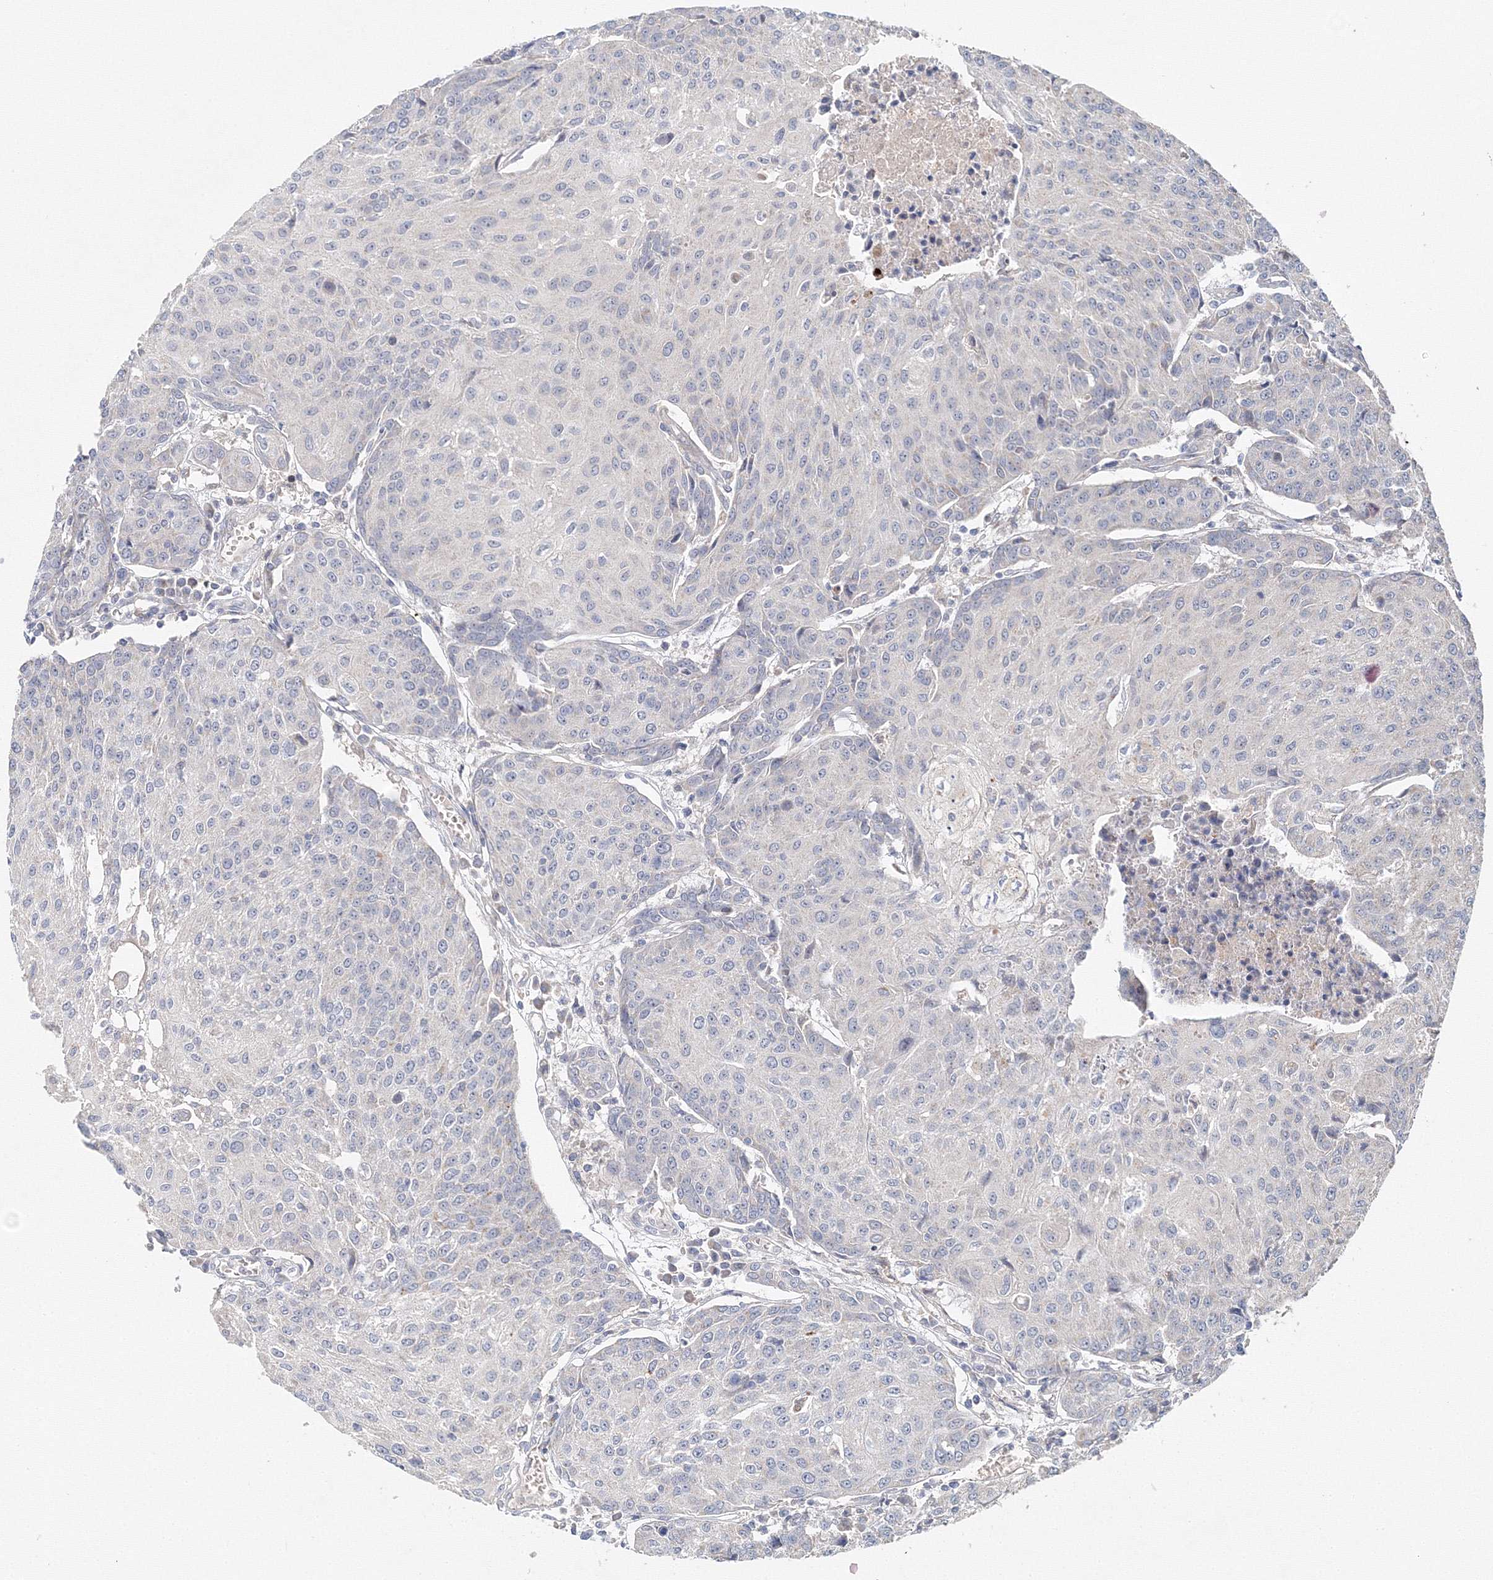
{"staining": {"intensity": "negative", "quantity": "none", "location": "none"}, "tissue": "urothelial cancer", "cell_type": "Tumor cells", "image_type": "cancer", "snomed": [{"axis": "morphology", "description": "Urothelial carcinoma, High grade"}, {"axis": "topography", "description": "Urinary bladder"}], "caption": "Protein analysis of high-grade urothelial carcinoma demonstrates no significant positivity in tumor cells.", "gene": "WDR49", "patient": {"sex": "female", "age": 85}}